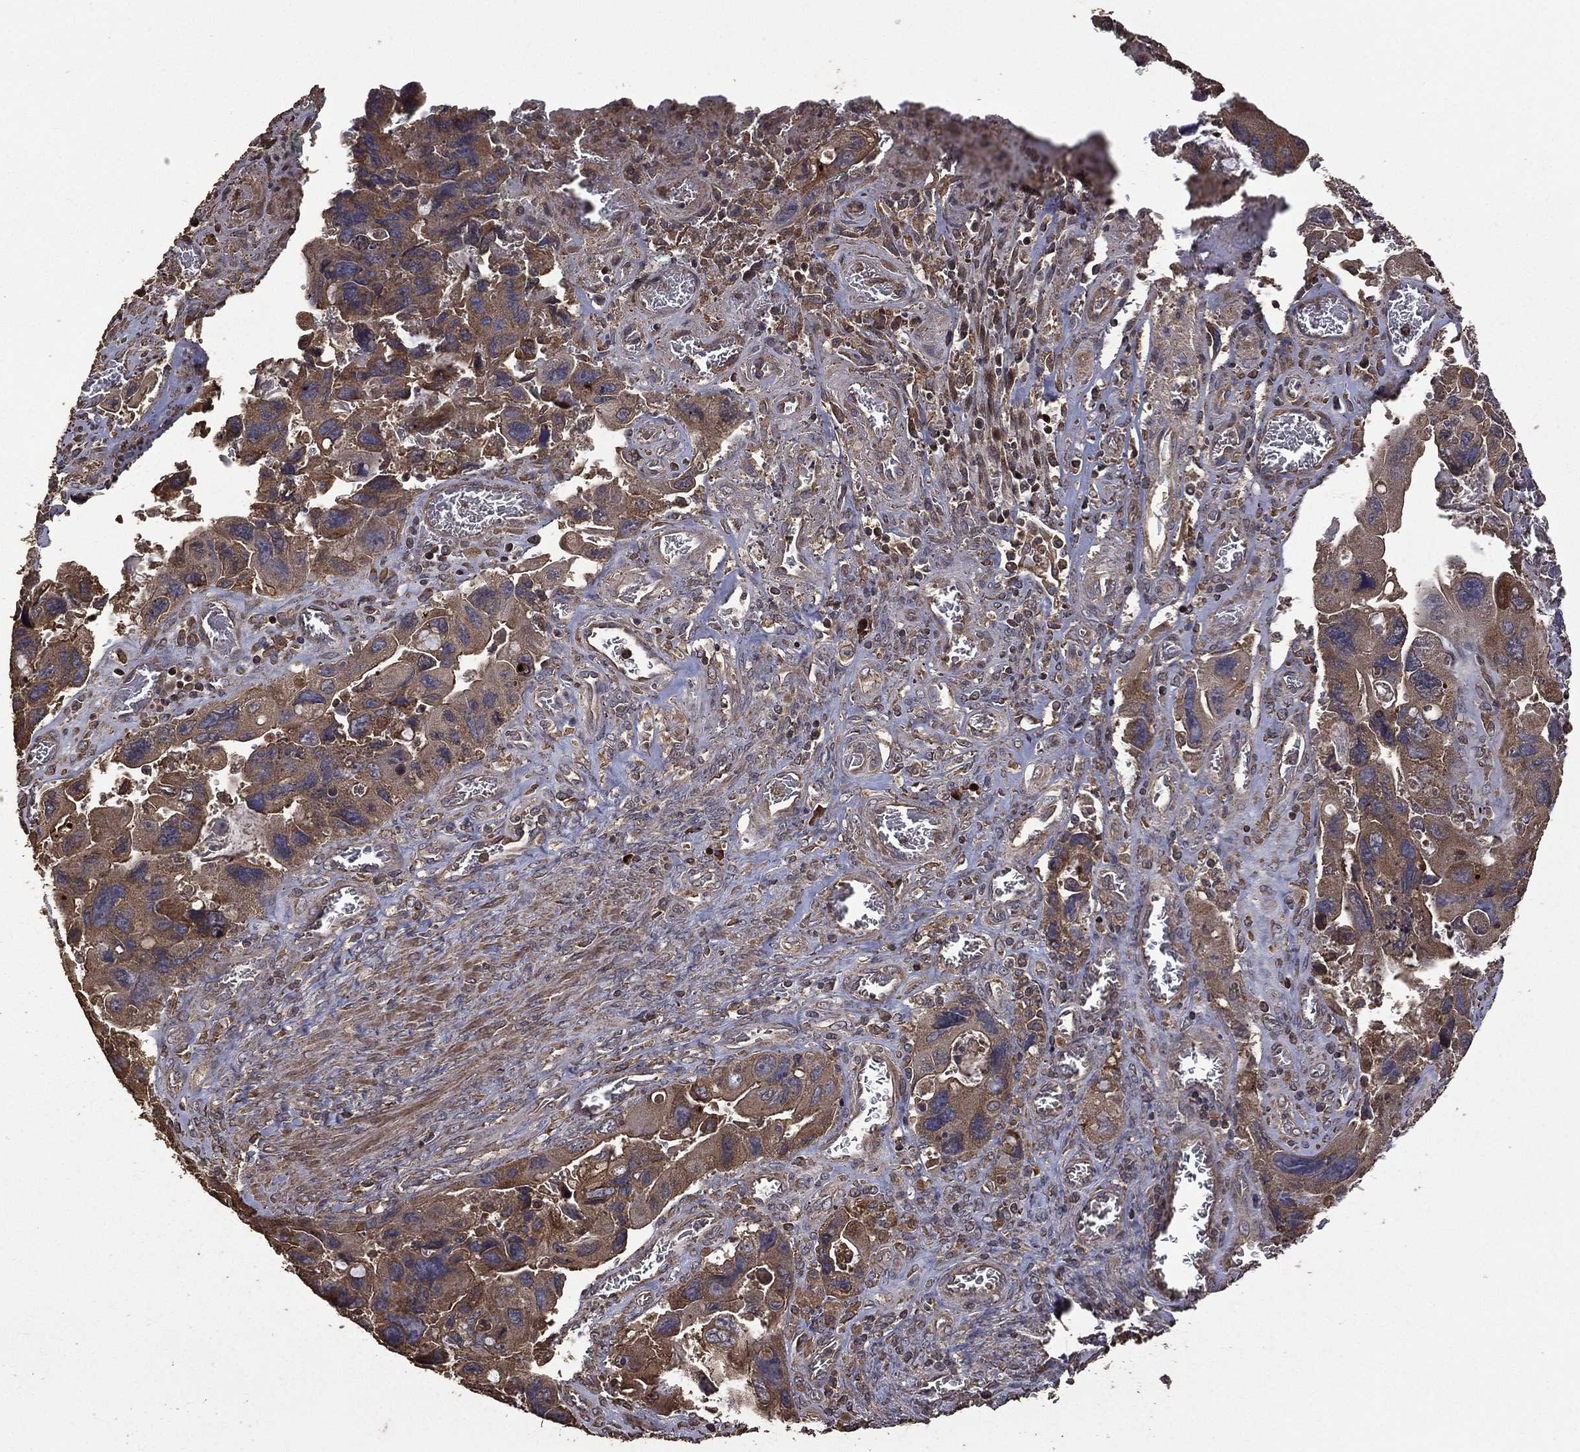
{"staining": {"intensity": "moderate", "quantity": ">75%", "location": "cytoplasmic/membranous"}, "tissue": "colorectal cancer", "cell_type": "Tumor cells", "image_type": "cancer", "snomed": [{"axis": "morphology", "description": "Adenocarcinoma, NOS"}, {"axis": "topography", "description": "Rectum"}], "caption": "Immunohistochemistry (IHC) (DAB) staining of colorectal adenocarcinoma reveals moderate cytoplasmic/membranous protein positivity in approximately >75% of tumor cells. Ihc stains the protein of interest in brown and the nuclei are stained blue.", "gene": "METTL27", "patient": {"sex": "male", "age": 62}}